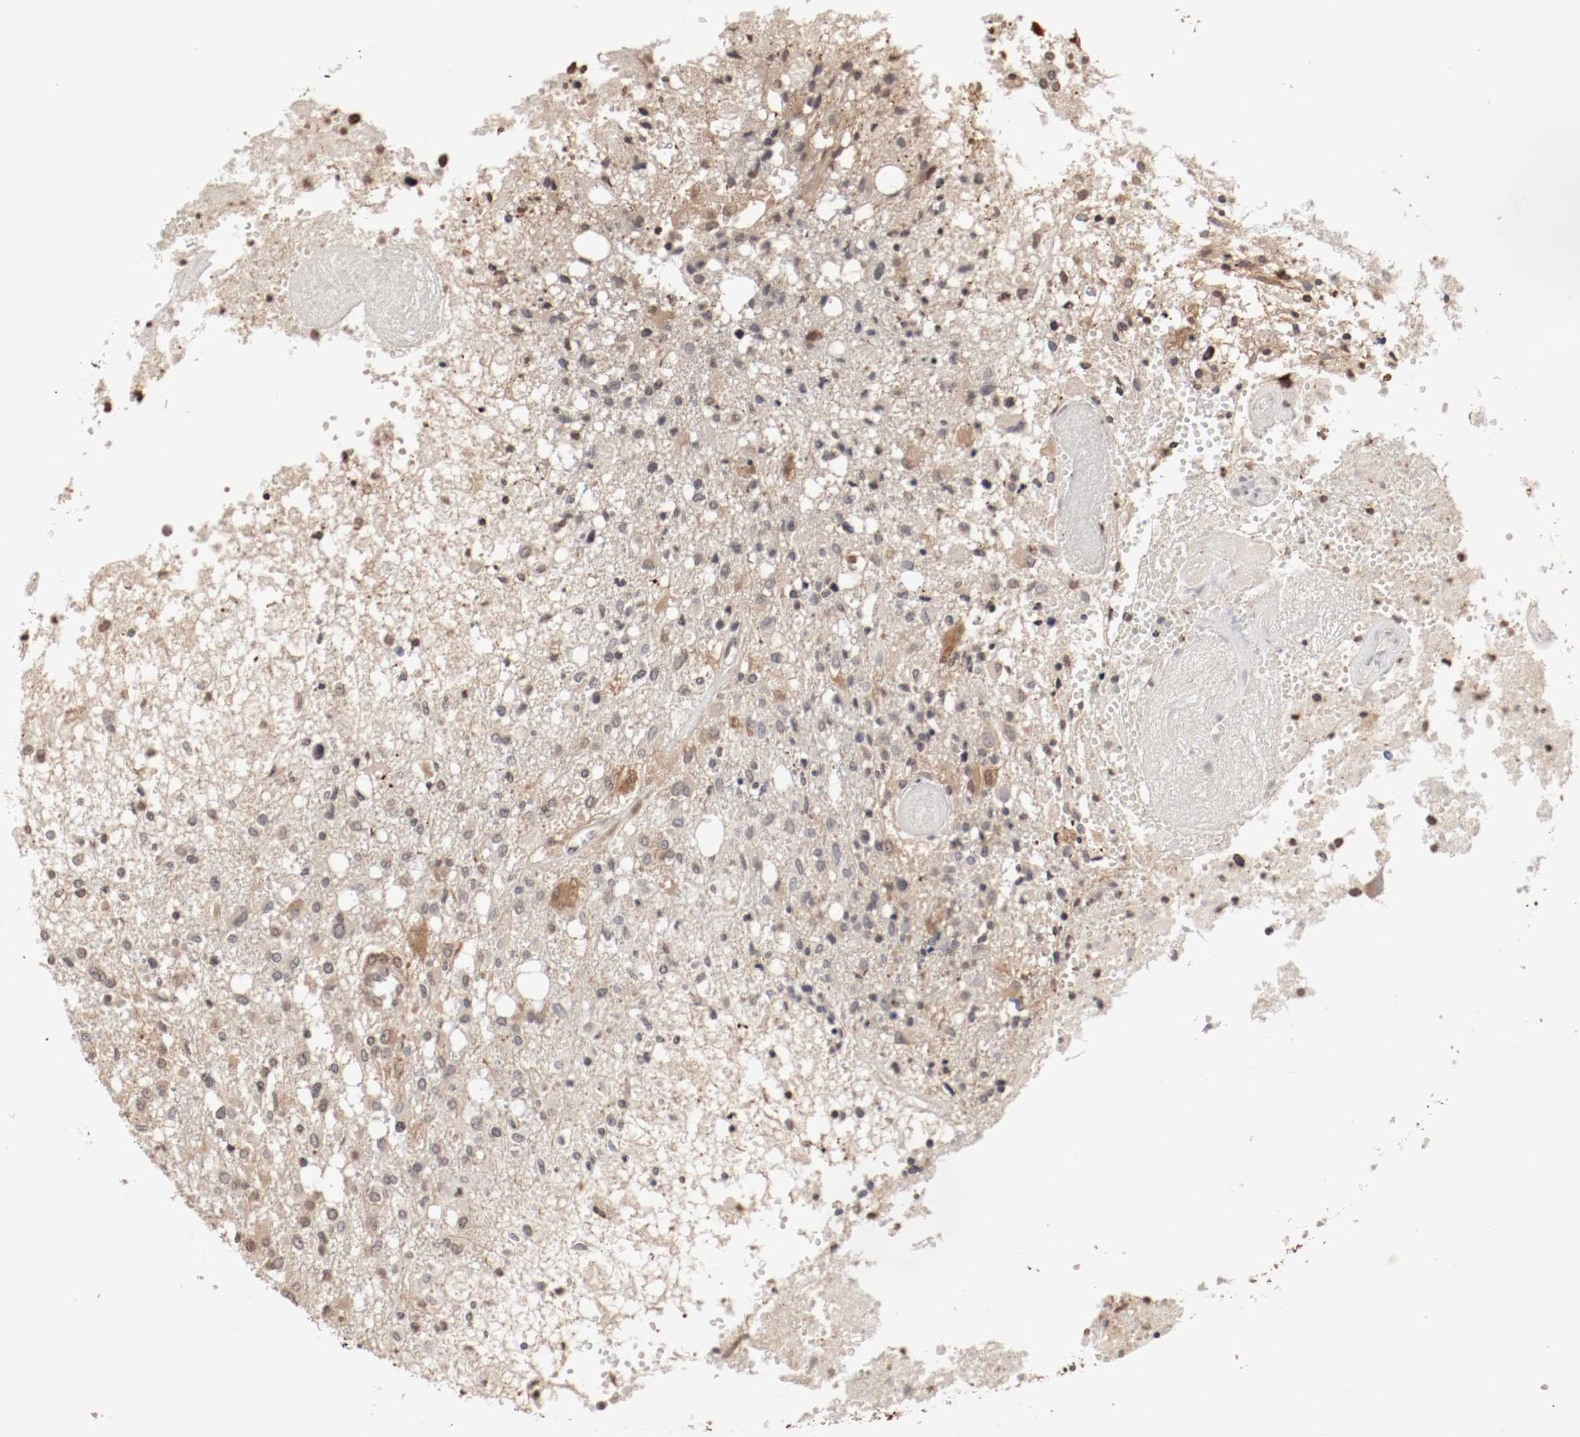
{"staining": {"intensity": "weak", "quantity": "25%-75%", "location": "cytoplasmic/membranous,nuclear"}, "tissue": "glioma", "cell_type": "Tumor cells", "image_type": "cancer", "snomed": [{"axis": "morphology", "description": "Glioma, malignant, High grade"}, {"axis": "topography", "description": "Cerebral cortex"}], "caption": "Glioma stained for a protein (brown) demonstrates weak cytoplasmic/membranous and nuclear positive expression in about 25%-75% of tumor cells.", "gene": "WASL", "patient": {"sex": "male", "age": 76}}